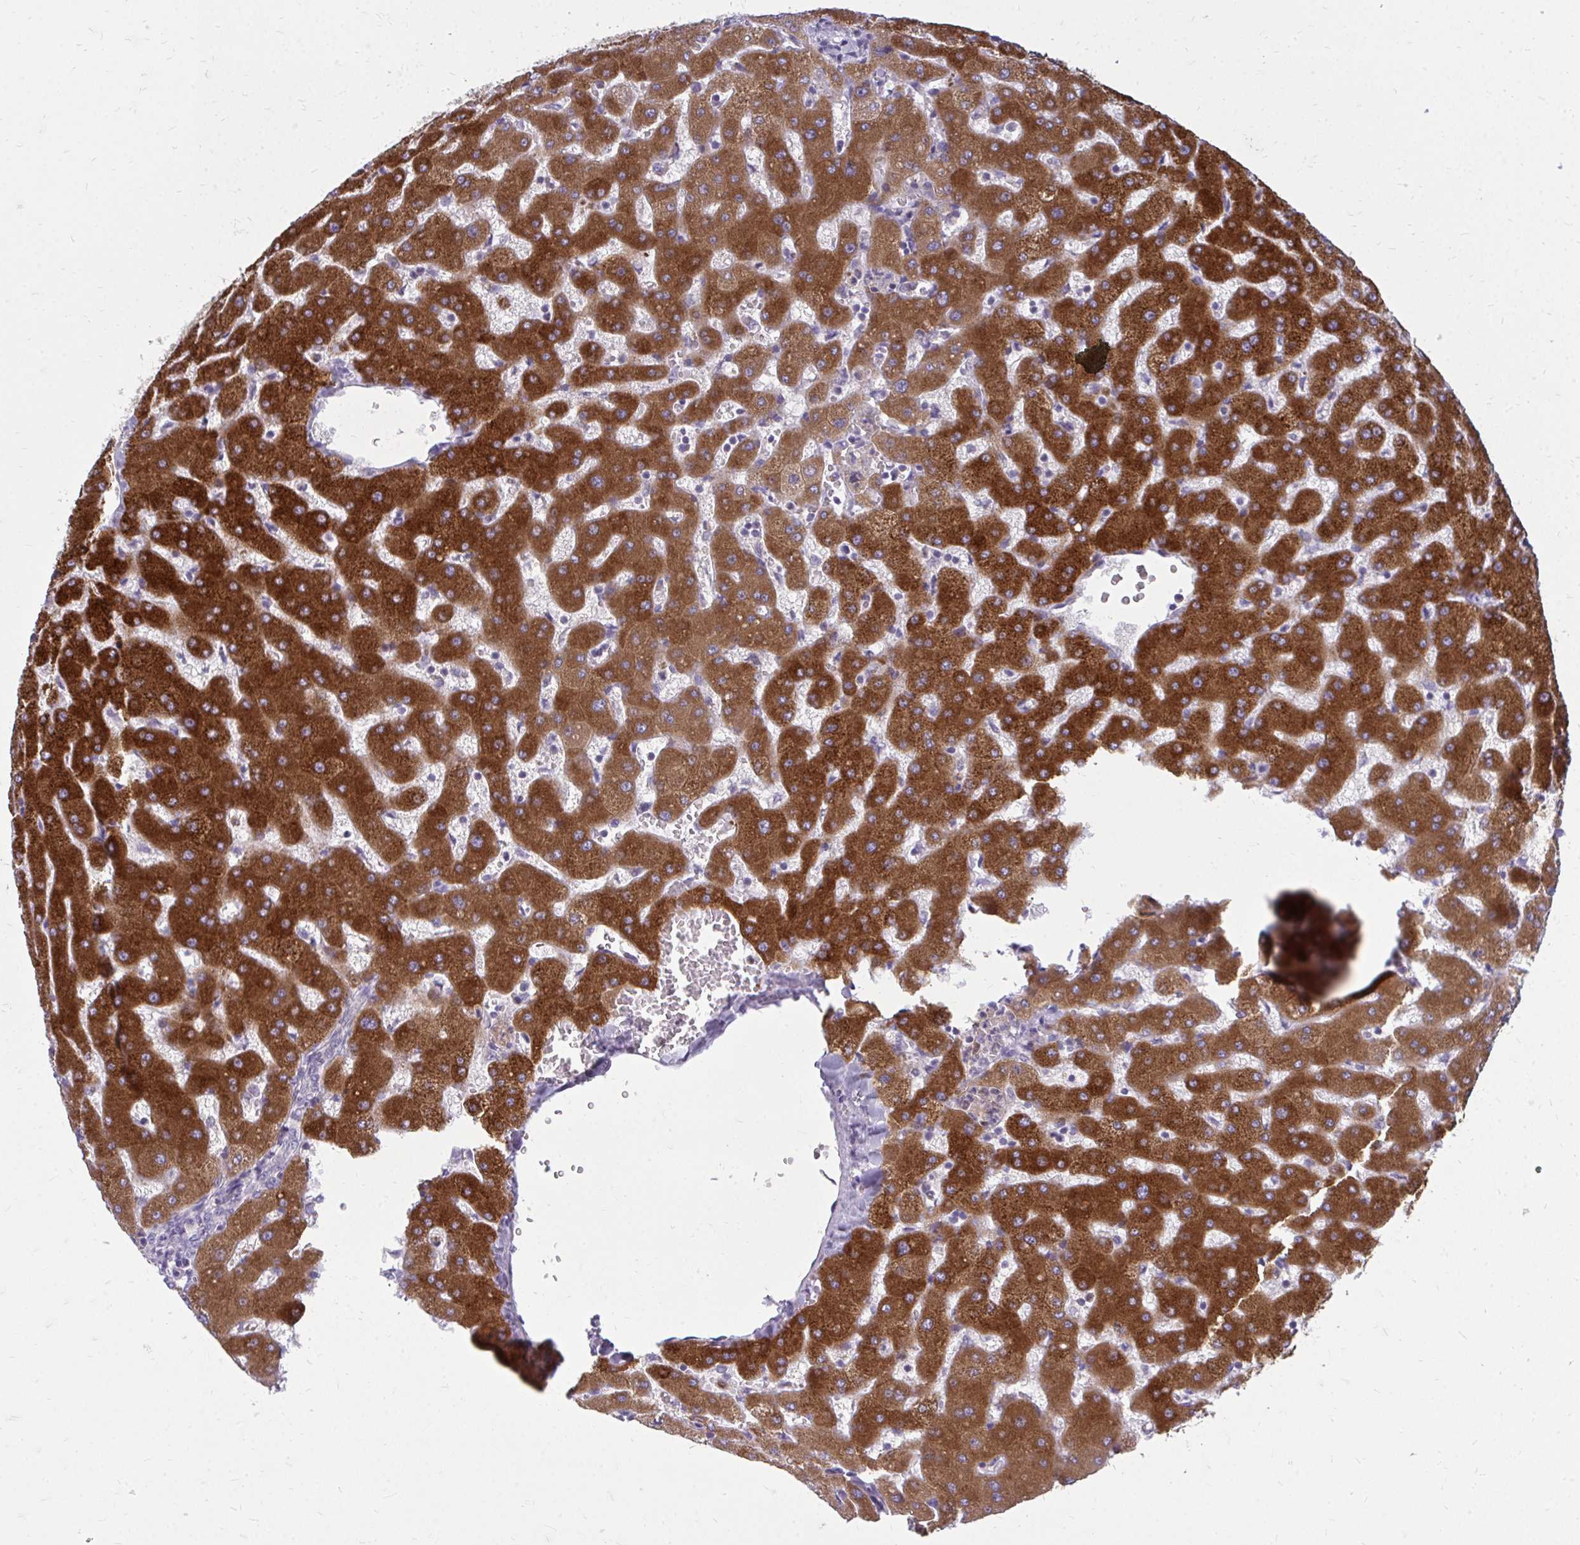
{"staining": {"intensity": "negative", "quantity": "none", "location": "none"}, "tissue": "liver", "cell_type": "Cholangiocytes", "image_type": "normal", "snomed": [{"axis": "morphology", "description": "Normal tissue, NOS"}, {"axis": "topography", "description": "Liver"}], "caption": "Liver was stained to show a protein in brown. There is no significant staining in cholangiocytes. (Brightfield microscopy of DAB (3,3'-diaminobenzidine) immunohistochemistry at high magnification).", "gene": "ACSL5", "patient": {"sex": "female", "age": 63}}